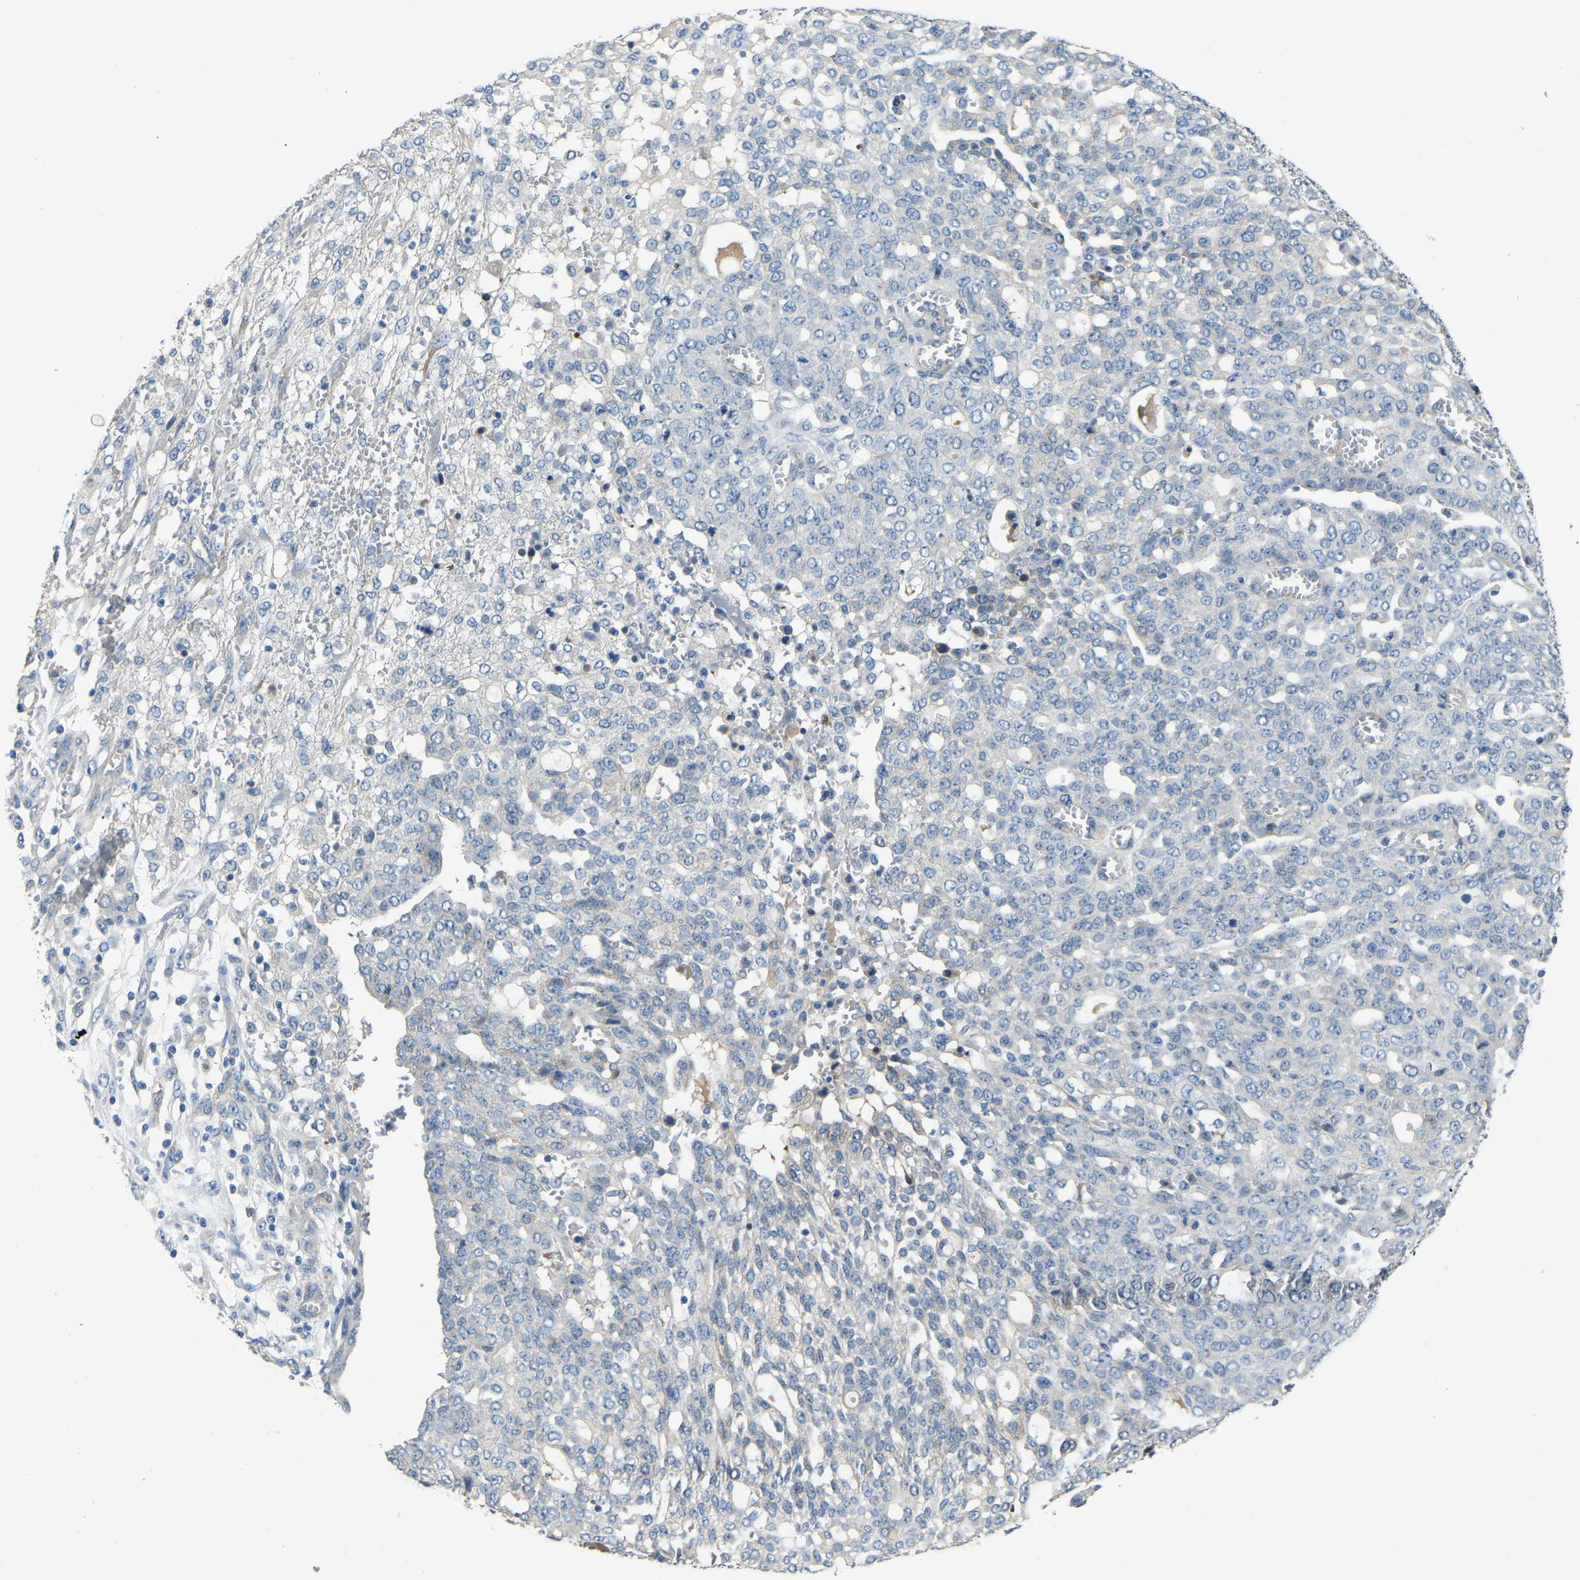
{"staining": {"intensity": "negative", "quantity": "none", "location": "none"}, "tissue": "ovarian cancer", "cell_type": "Tumor cells", "image_type": "cancer", "snomed": [{"axis": "morphology", "description": "Cystadenocarcinoma, serous, NOS"}, {"axis": "topography", "description": "Soft tissue"}, {"axis": "topography", "description": "Ovary"}], "caption": "A high-resolution micrograph shows immunohistochemistry (IHC) staining of ovarian cancer, which exhibits no significant positivity in tumor cells.", "gene": "HIGD2B", "patient": {"sex": "female", "age": 57}}